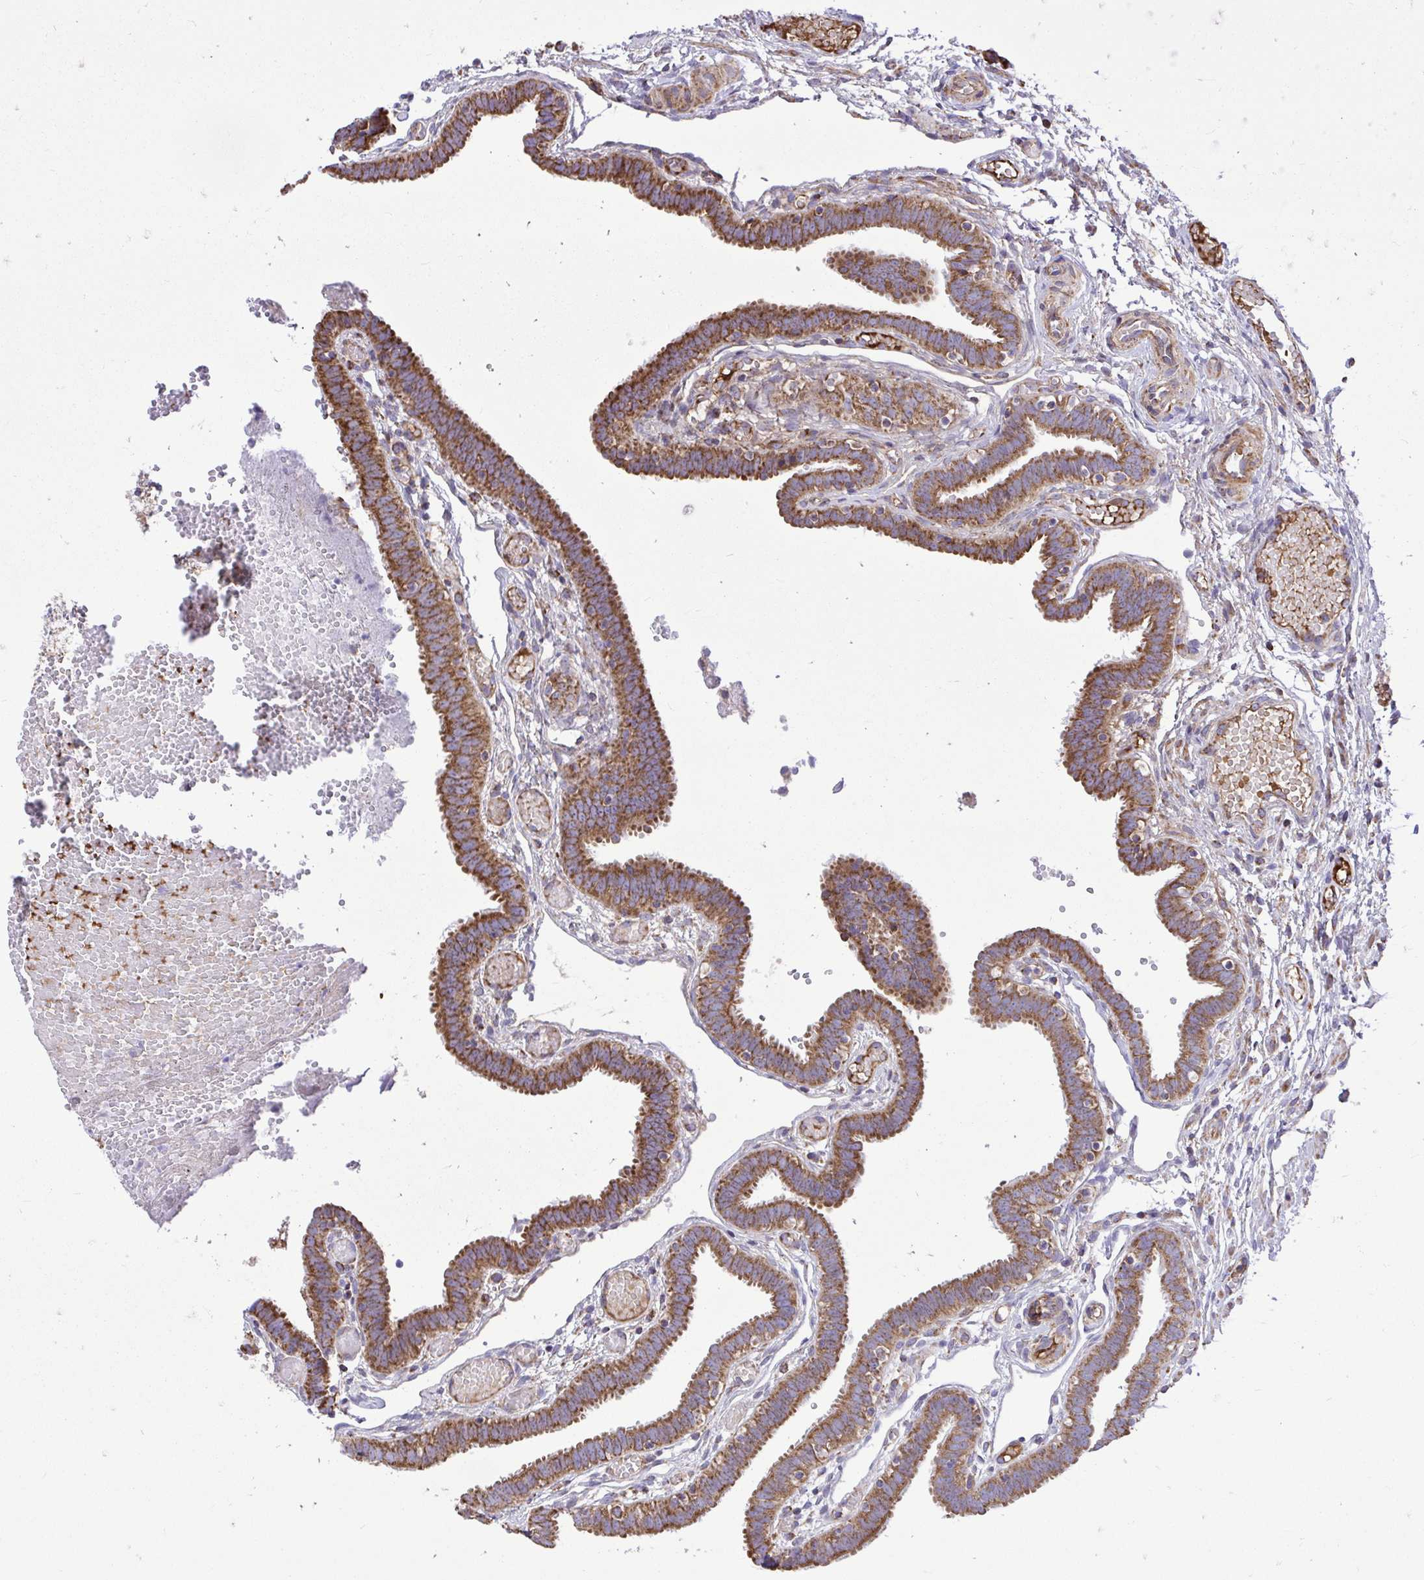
{"staining": {"intensity": "moderate", "quantity": "25%-75%", "location": "cytoplasmic/membranous"}, "tissue": "fallopian tube", "cell_type": "Glandular cells", "image_type": "normal", "snomed": [{"axis": "morphology", "description": "Normal tissue, NOS"}, {"axis": "topography", "description": "Fallopian tube"}], "caption": "Immunohistochemical staining of normal human fallopian tube displays moderate cytoplasmic/membranous protein positivity in about 25%-75% of glandular cells.", "gene": "ATP13A2", "patient": {"sex": "female", "age": 37}}